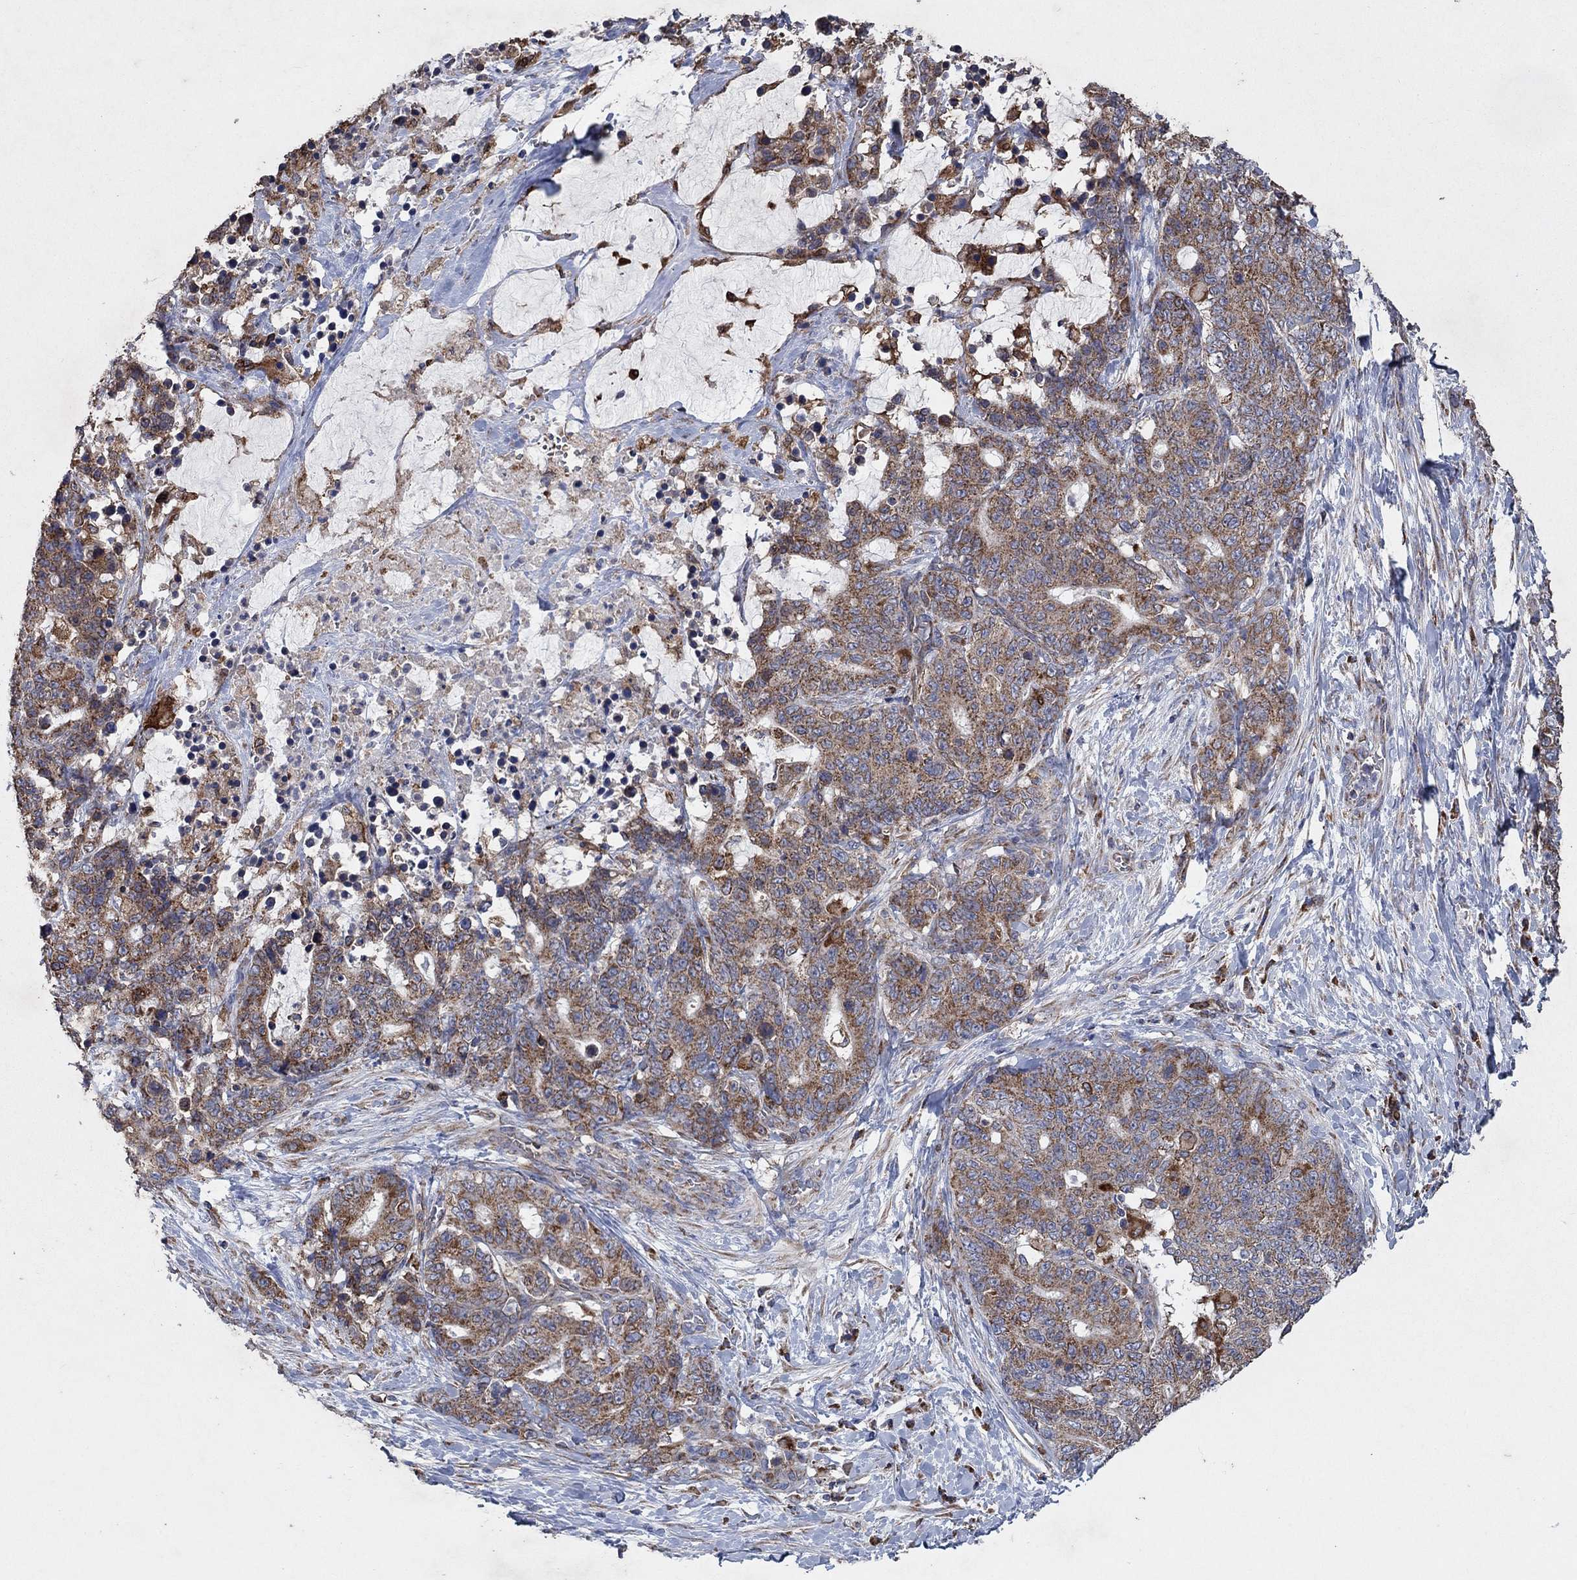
{"staining": {"intensity": "moderate", "quantity": ">75%", "location": "cytoplasmic/membranous"}, "tissue": "stomach cancer", "cell_type": "Tumor cells", "image_type": "cancer", "snomed": [{"axis": "morphology", "description": "Normal tissue, NOS"}, {"axis": "morphology", "description": "Adenocarcinoma, NOS"}, {"axis": "topography", "description": "Stomach"}], "caption": "Stomach cancer (adenocarcinoma) stained for a protein displays moderate cytoplasmic/membranous positivity in tumor cells.", "gene": "NCEH1", "patient": {"sex": "female", "age": 64}}